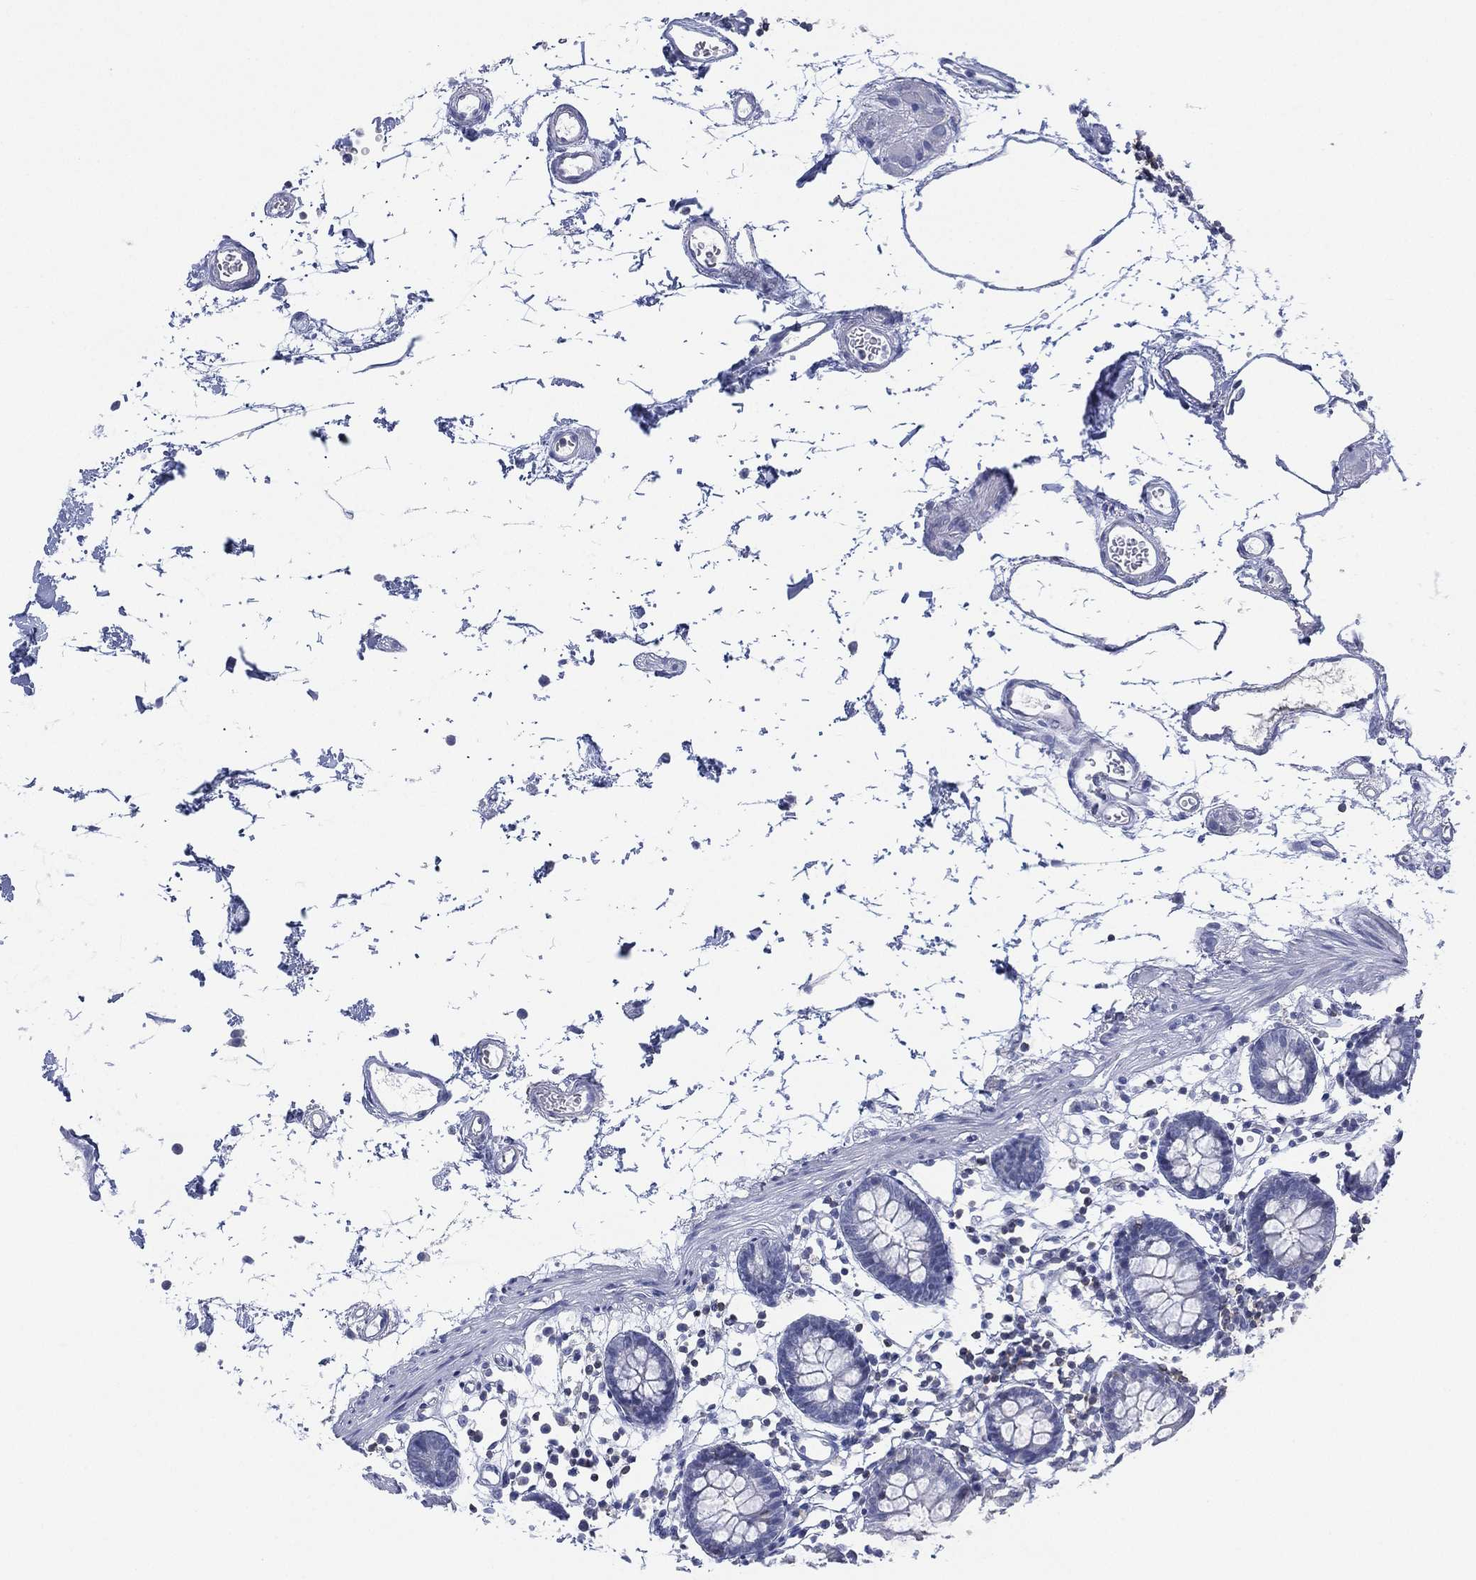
{"staining": {"intensity": "negative", "quantity": "none", "location": "none"}, "tissue": "colon", "cell_type": "Endothelial cells", "image_type": "normal", "snomed": [{"axis": "morphology", "description": "Normal tissue, NOS"}, {"axis": "topography", "description": "Colon"}], "caption": "Immunohistochemistry photomicrograph of unremarkable colon: colon stained with DAB (3,3'-diaminobenzidine) demonstrates no significant protein expression in endothelial cells. (DAB (3,3'-diaminobenzidine) immunohistochemistry with hematoxylin counter stain).", "gene": "SEPTIN1", "patient": {"sex": "female", "age": 84}}